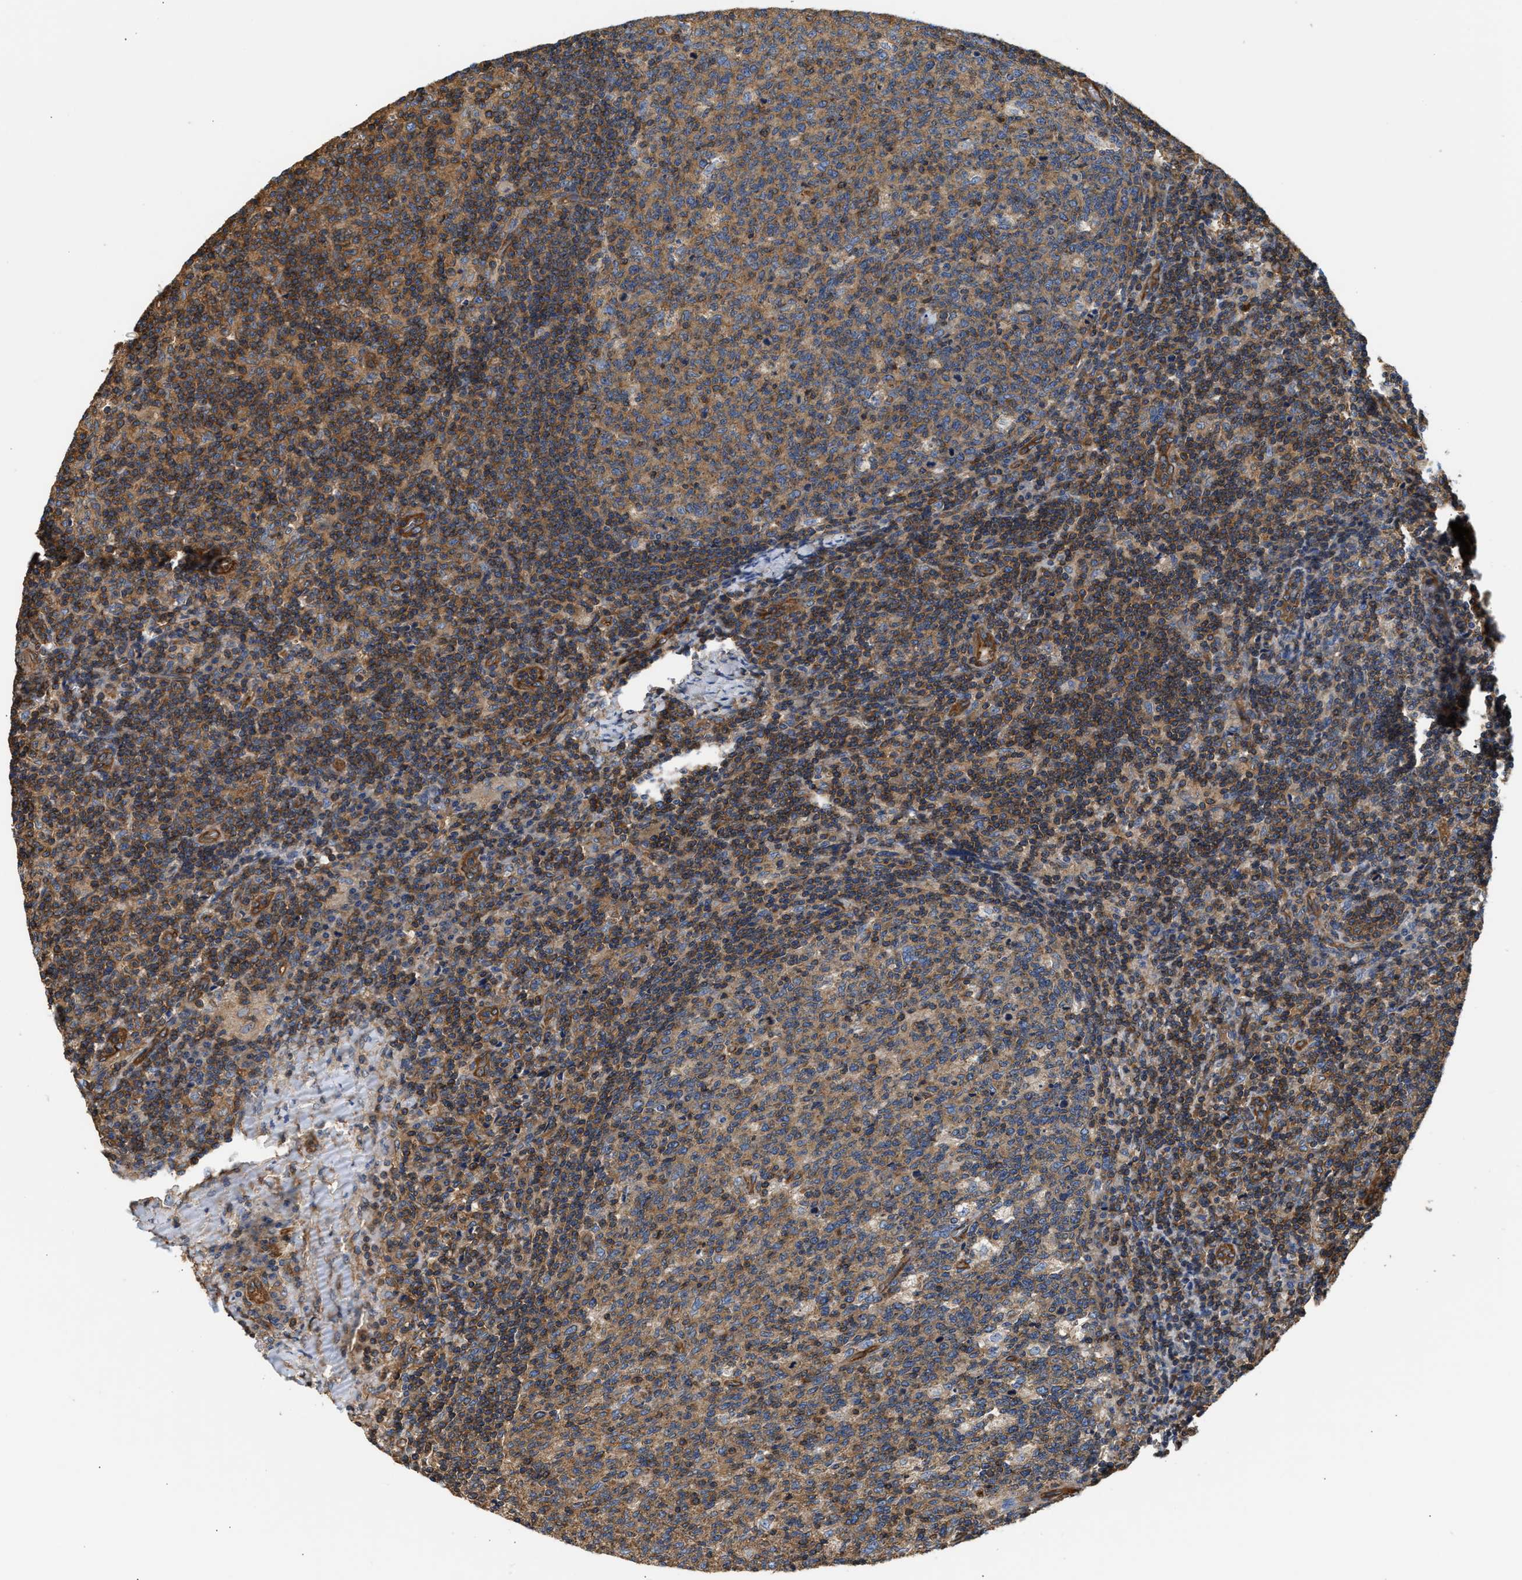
{"staining": {"intensity": "moderate", "quantity": ">75%", "location": "cytoplasmic/membranous"}, "tissue": "lymph node", "cell_type": "Germinal center cells", "image_type": "normal", "snomed": [{"axis": "morphology", "description": "Normal tissue, NOS"}, {"axis": "morphology", "description": "Inflammation, NOS"}, {"axis": "topography", "description": "Lymph node"}], "caption": "Protein expression analysis of normal lymph node exhibits moderate cytoplasmic/membranous positivity in approximately >75% of germinal center cells. Nuclei are stained in blue.", "gene": "SAMD9L", "patient": {"sex": "male", "age": 55}}